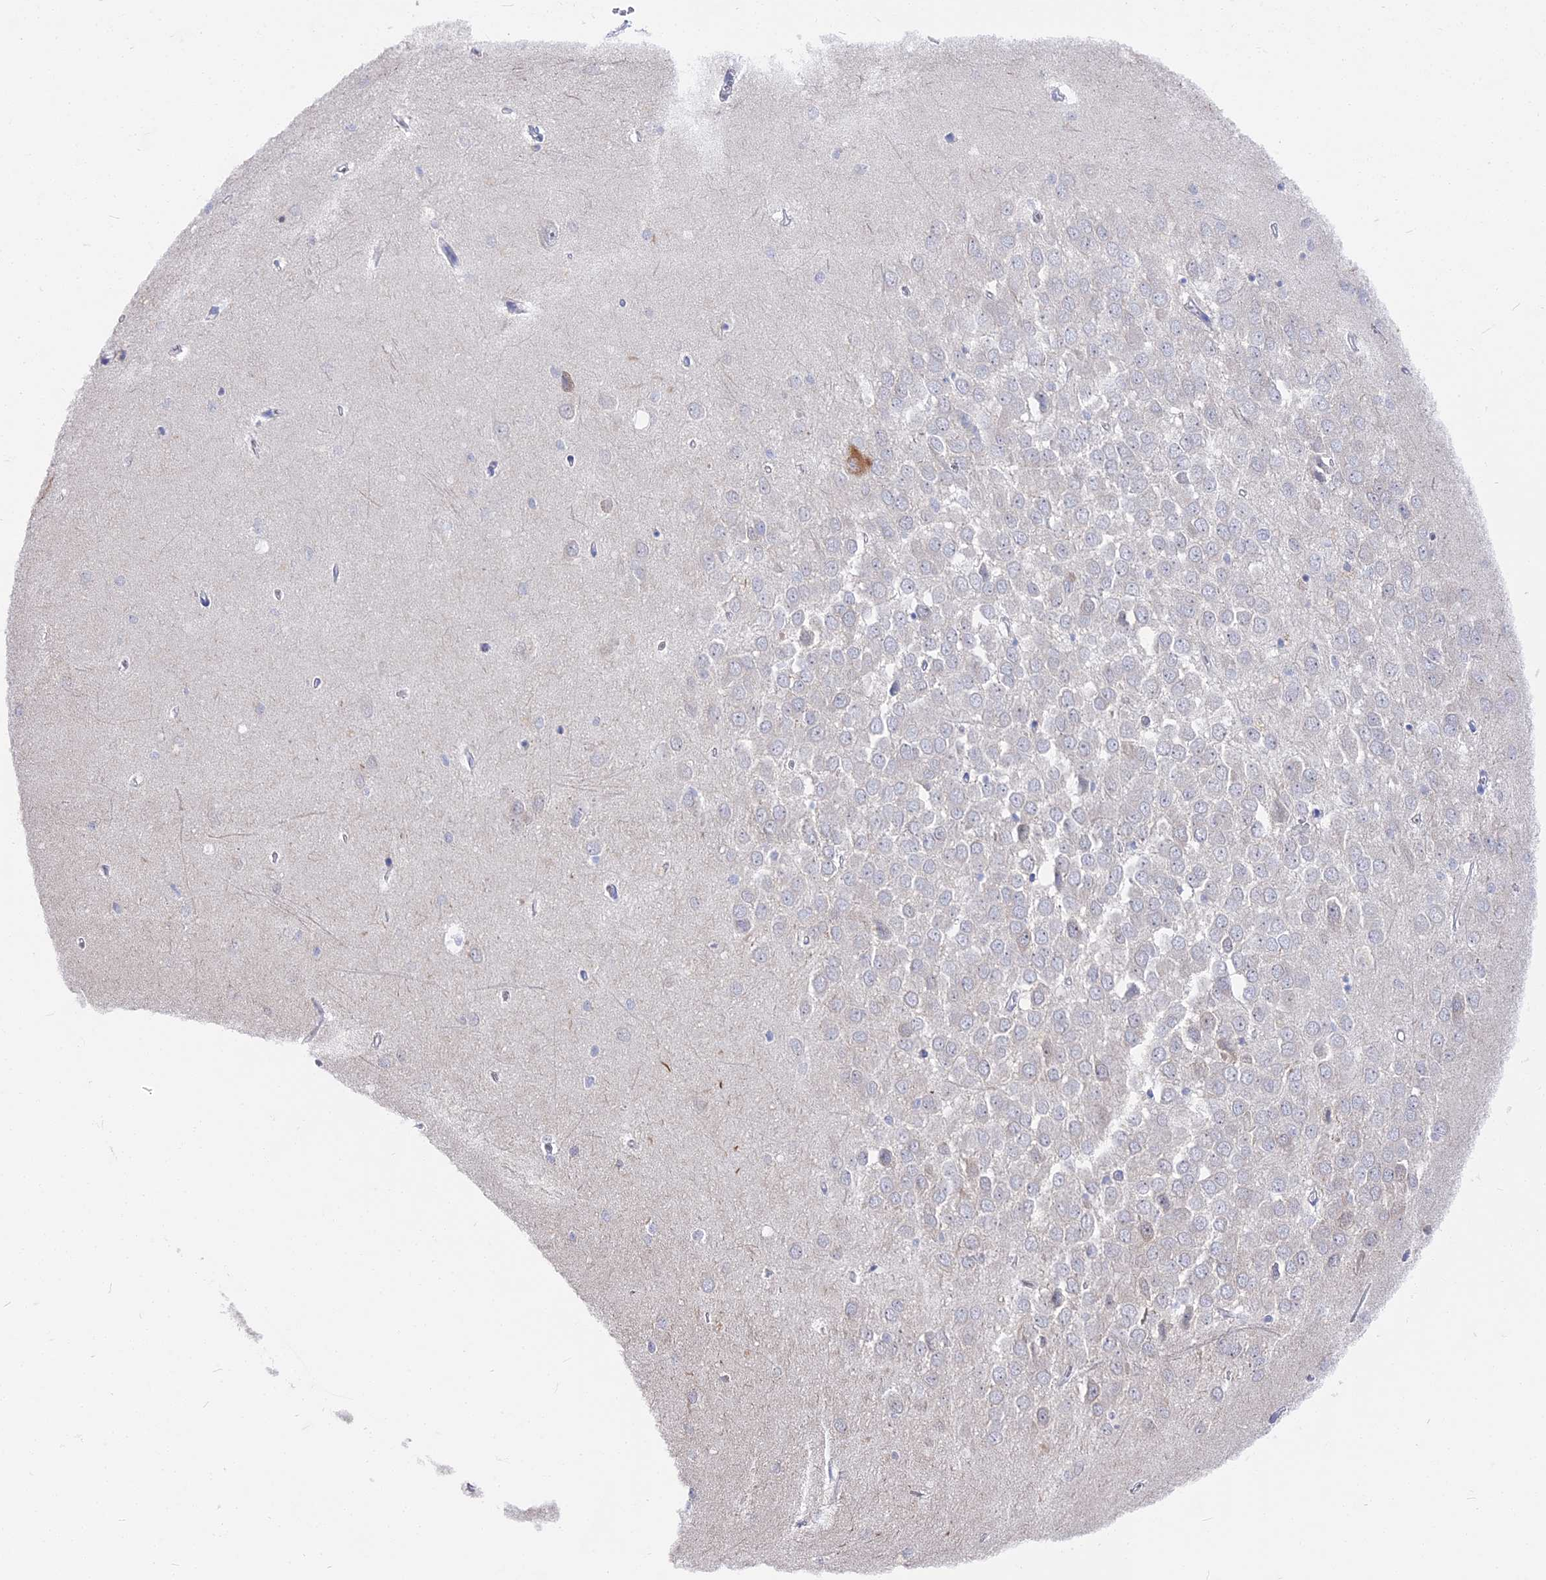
{"staining": {"intensity": "negative", "quantity": "none", "location": "none"}, "tissue": "hippocampus", "cell_type": "Glial cells", "image_type": "normal", "snomed": [{"axis": "morphology", "description": "Normal tissue, NOS"}, {"axis": "topography", "description": "Hippocampus"}], "caption": "Micrograph shows no protein positivity in glial cells of benign hippocampus.", "gene": "VPS33B", "patient": {"sex": "female", "age": 64}}